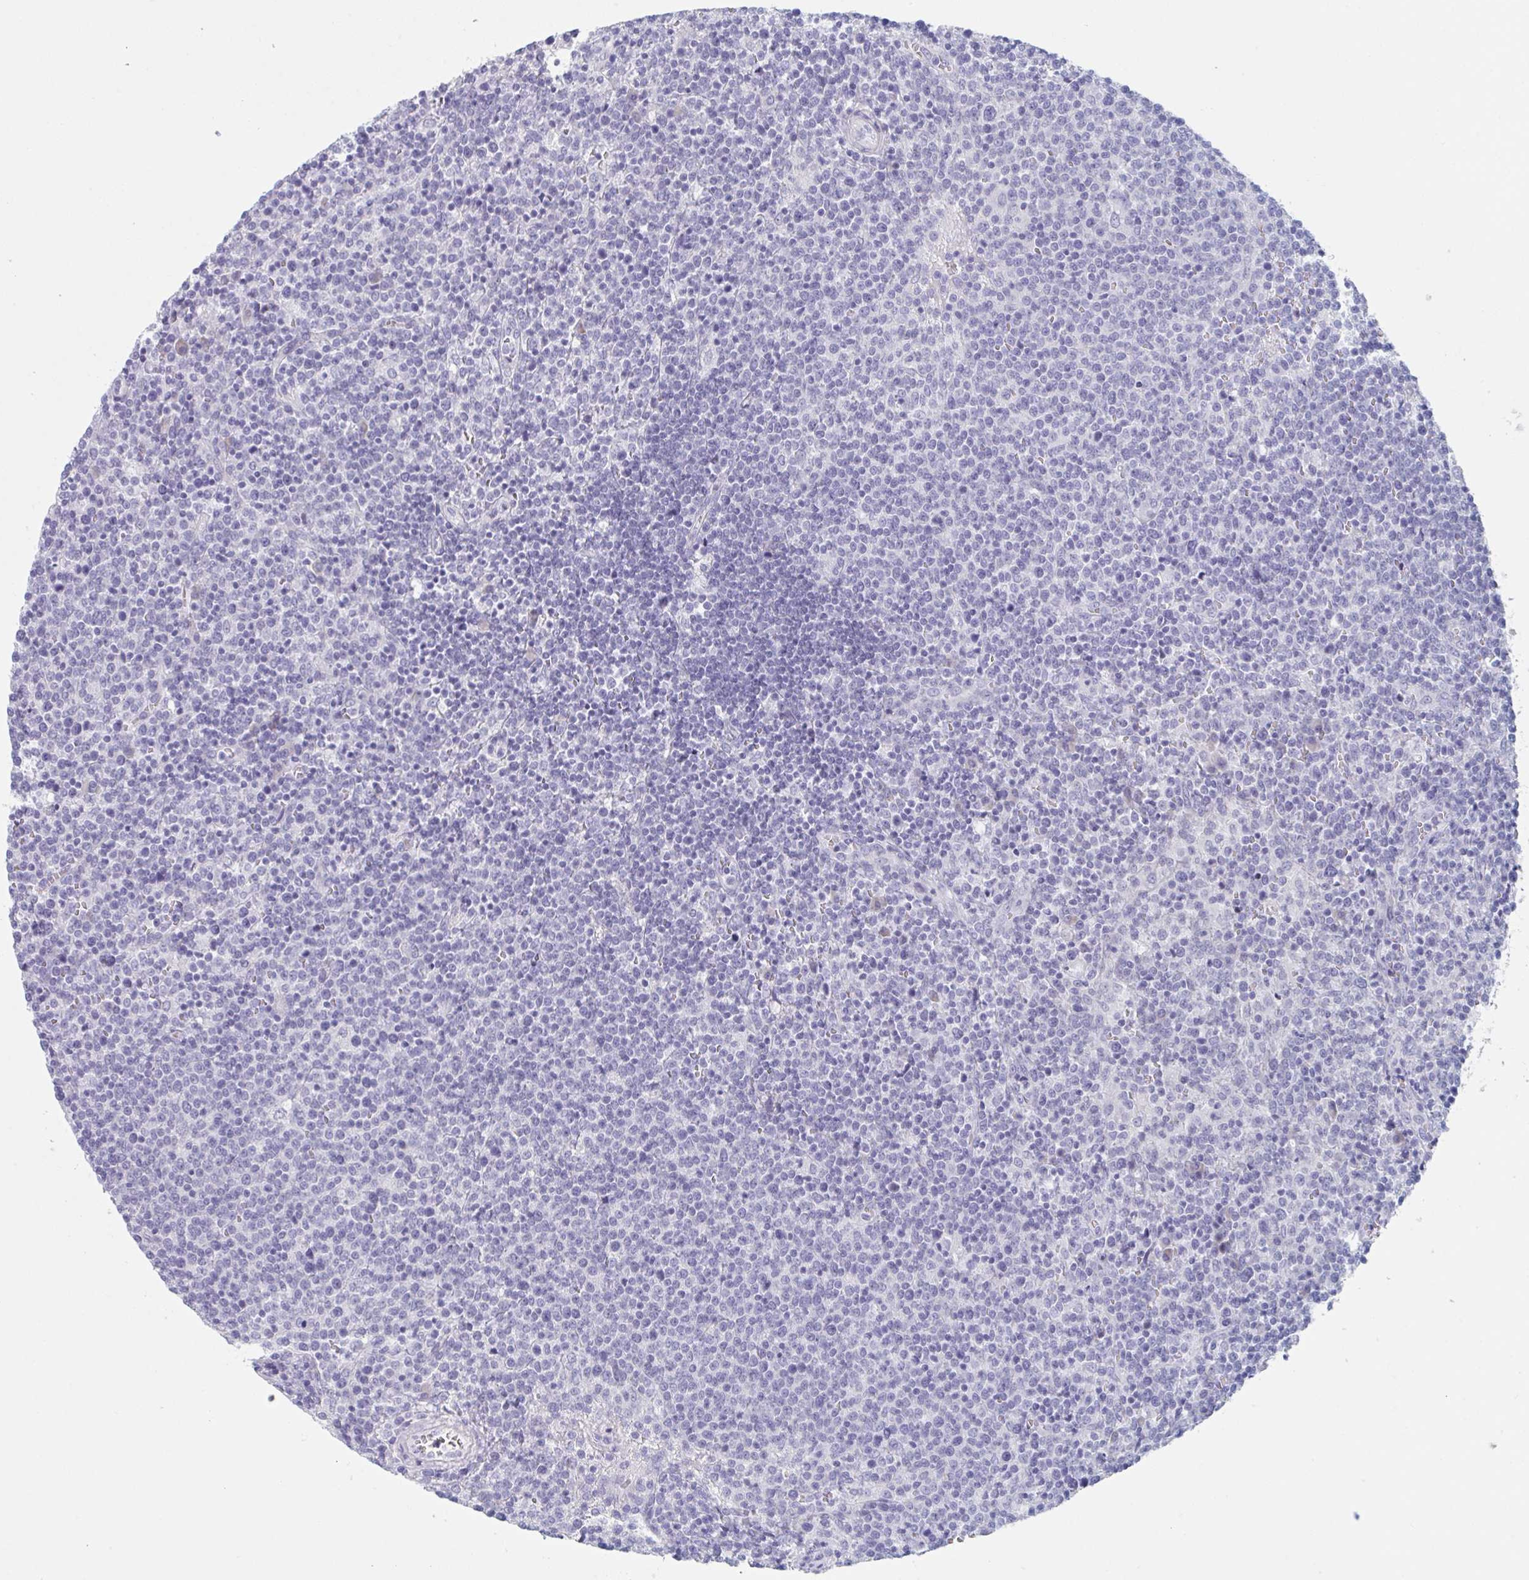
{"staining": {"intensity": "negative", "quantity": "none", "location": "none"}, "tissue": "lymphoma", "cell_type": "Tumor cells", "image_type": "cancer", "snomed": [{"axis": "morphology", "description": "Malignant lymphoma, non-Hodgkin's type, High grade"}, {"axis": "topography", "description": "Lymph node"}], "caption": "This image is of lymphoma stained with IHC to label a protein in brown with the nuclei are counter-stained blue. There is no positivity in tumor cells. The staining is performed using DAB brown chromogen with nuclei counter-stained in using hematoxylin.", "gene": "HSD11B2", "patient": {"sex": "male", "age": 61}}